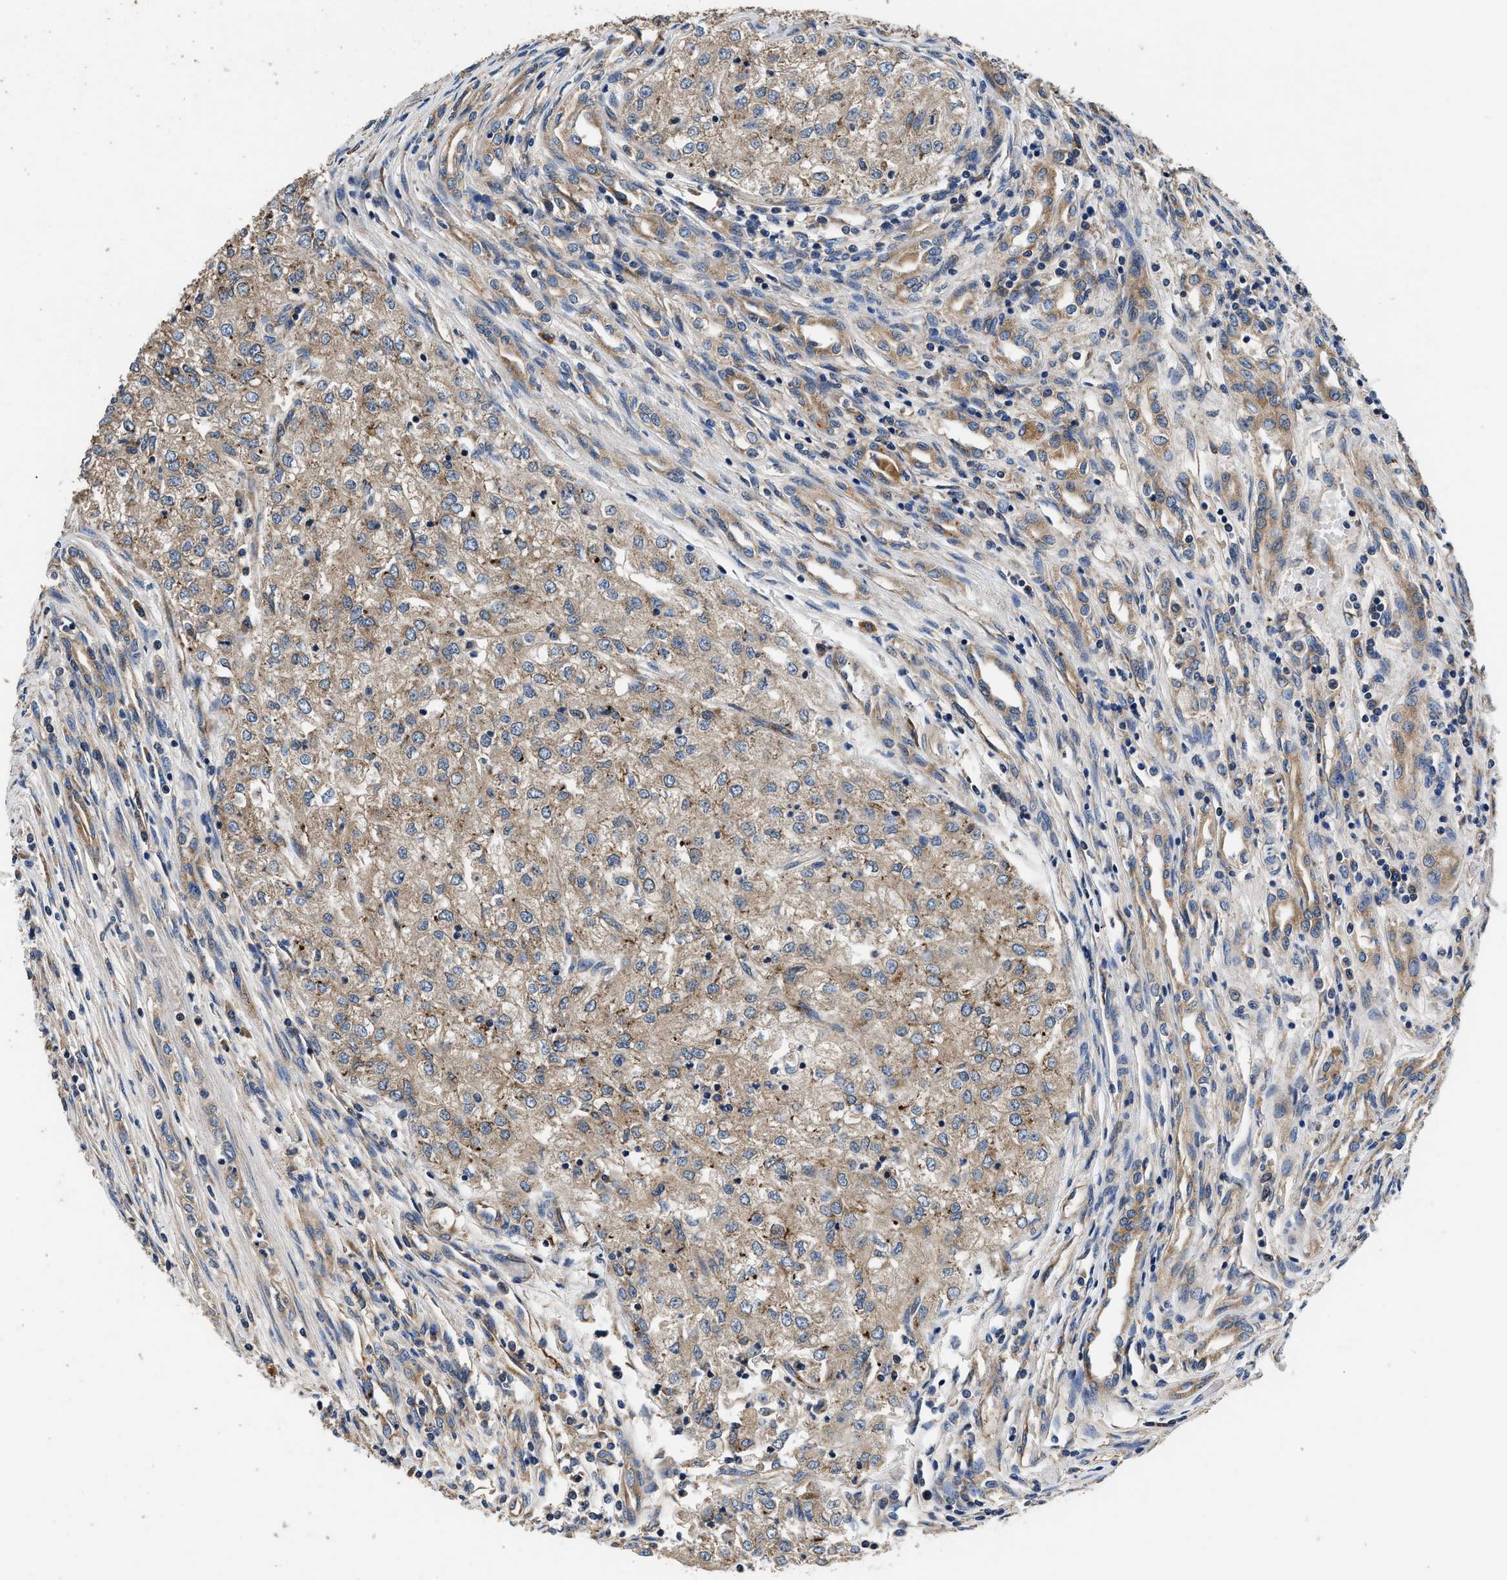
{"staining": {"intensity": "weak", "quantity": ">75%", "location": "cytoplasmic/membranous"}, "tissue": "renal cancer", "cell_type": "Tumor cells", "image_type": "cancer", "snomed": [{"axis": "morphology", "description": "Adenocarcinoma, NOS"}, {"axis": "topography", "description": "Kidney"}], "caption": "A brown stain highlights weak cytoplasmic/membranous staining of a protein in human renal cancer (adenocarcinoma) tumor cells. The staining was performed using DAB (3,3'-diaminobenzidine) to visualize the protein expression in brown, while the nuclei were stained in blue with hematoxylin (Magnification: 20x).", "gene": "DHRS7B", "patient": {"sex": "female", "age": 54}}